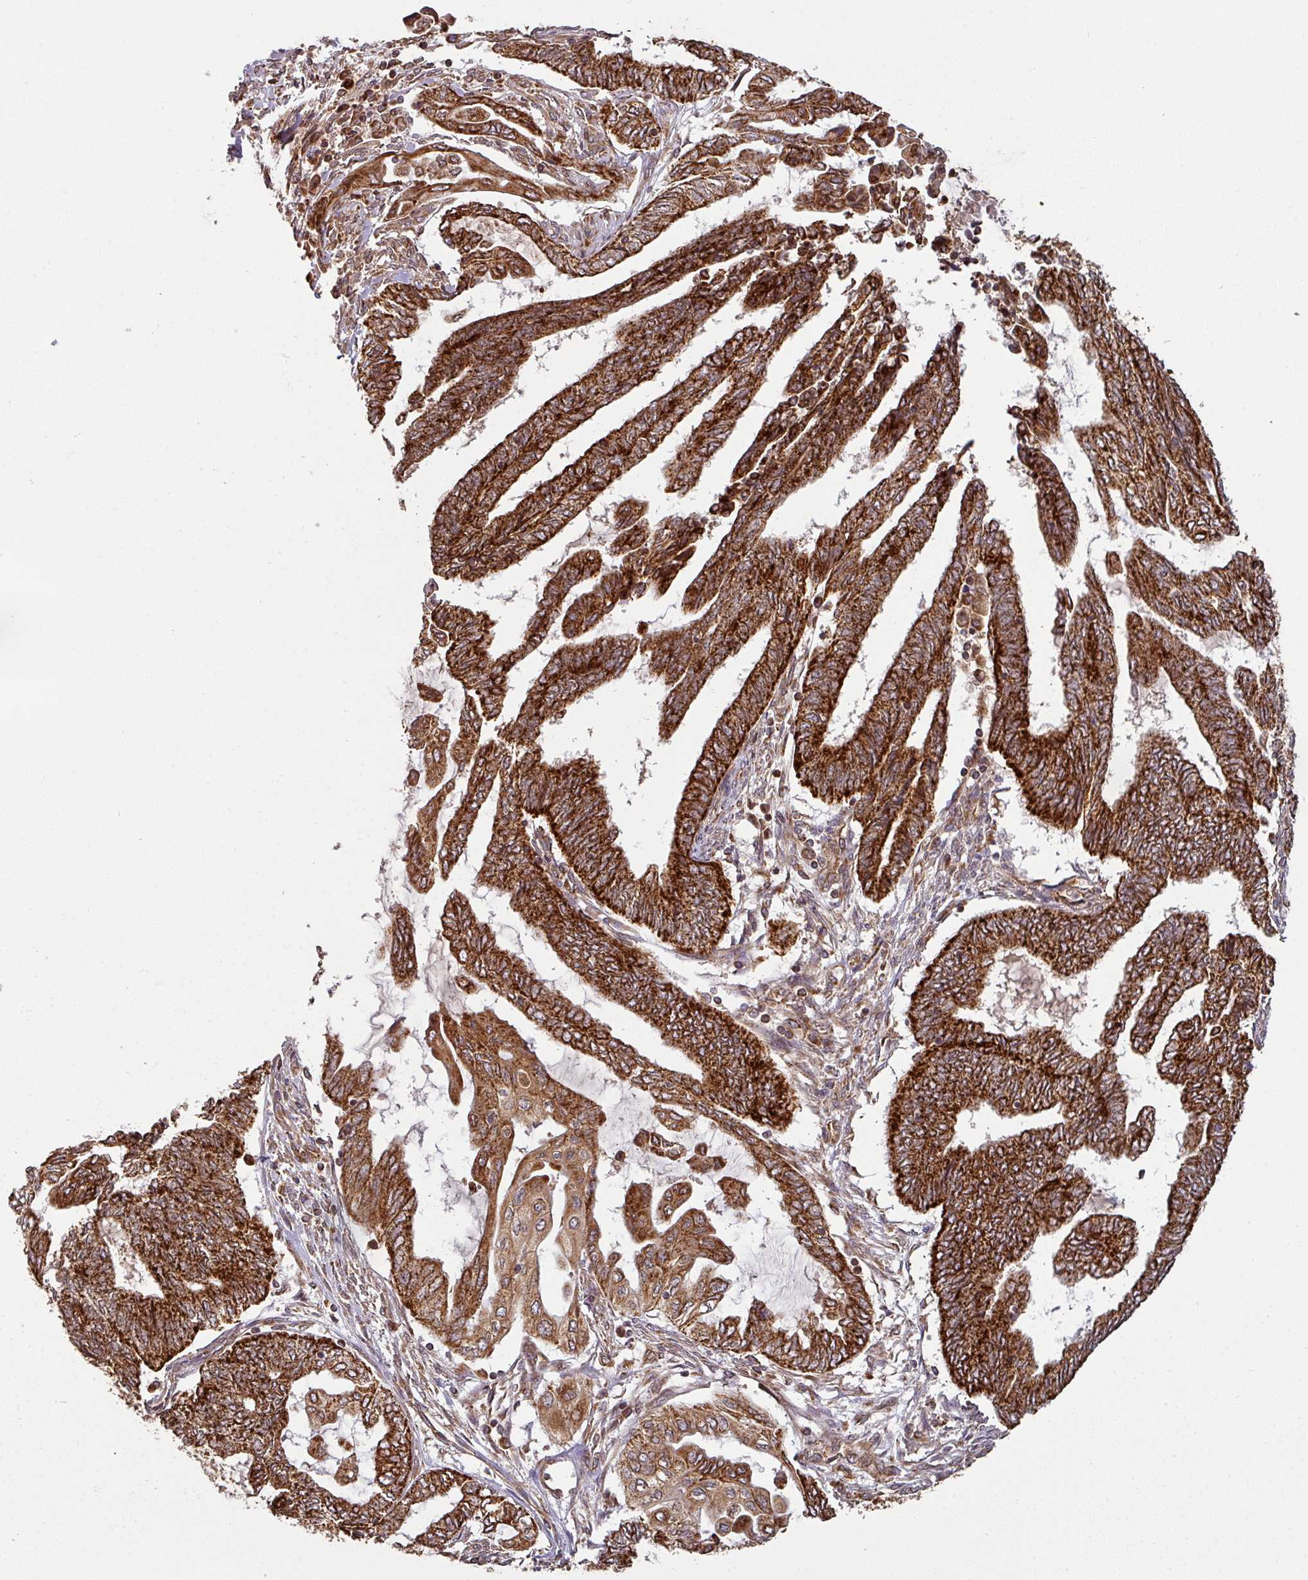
{"staining": {"intensity": "strong", "quantity": ">75%", "location": "cytoplasmic/membranous"}, "tissue": "endometrial cancer", "cell_type": "Tumor cells", "image_type": "cancer", "snomed": [{"axis": "morphology", "description": "Adenocarcinoma, NOS"}, {"axis": "topography", "description": "Uterus"}, {"axis": "topography", "description": "Endometrium"}], "caption": "Protein analysis of endometrial adenocarcinoma tissue shows strong cytoplasmic/membranous expression in approximately >75% of tumor cells.", "gene": "TRAP1", "patient": {"sex": "female", "age": 70}}